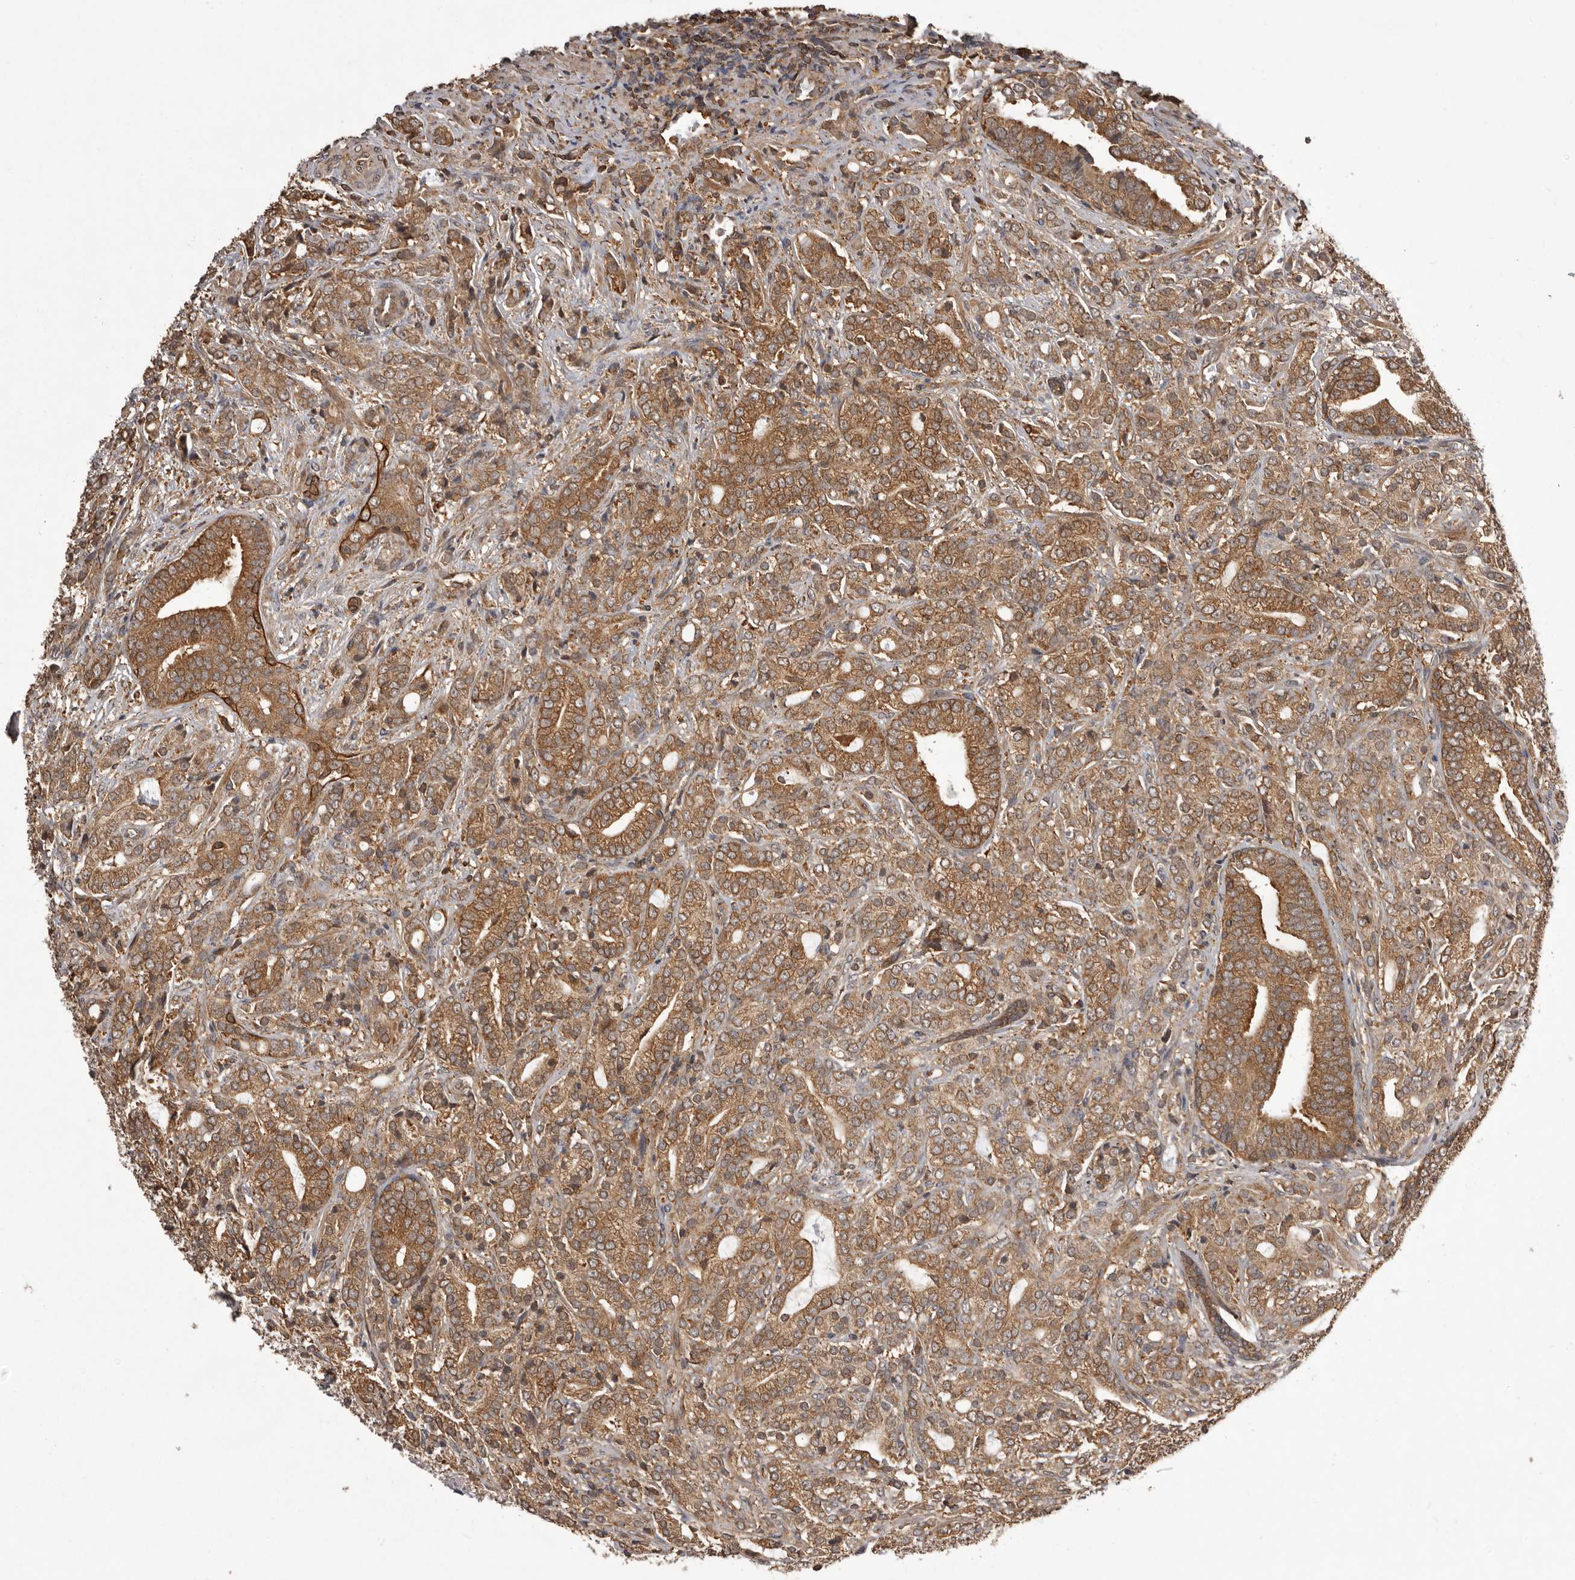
{"staining": {"intensity": "moderate", "quantity": ">75%", "location": "cytoplasmic/membranous"}, "tissue": "prostate cancer", "cell_type": "Tumor cells", "image_type": "cancer", "snomed": [{"axis": "morphology", "description": "Adenocarcinoma, High grade"}, {"axis": "topography", "description": "Prostate"}], "caption": "Tumor cells show medium levels of moderate cytoplasmic/membranous positivity in about >75% of cells in human prostate cancer (high-grade adenocarcinoma).", "gene": "SLC22A3", "patient": {"sex": "male", "age": 57}}